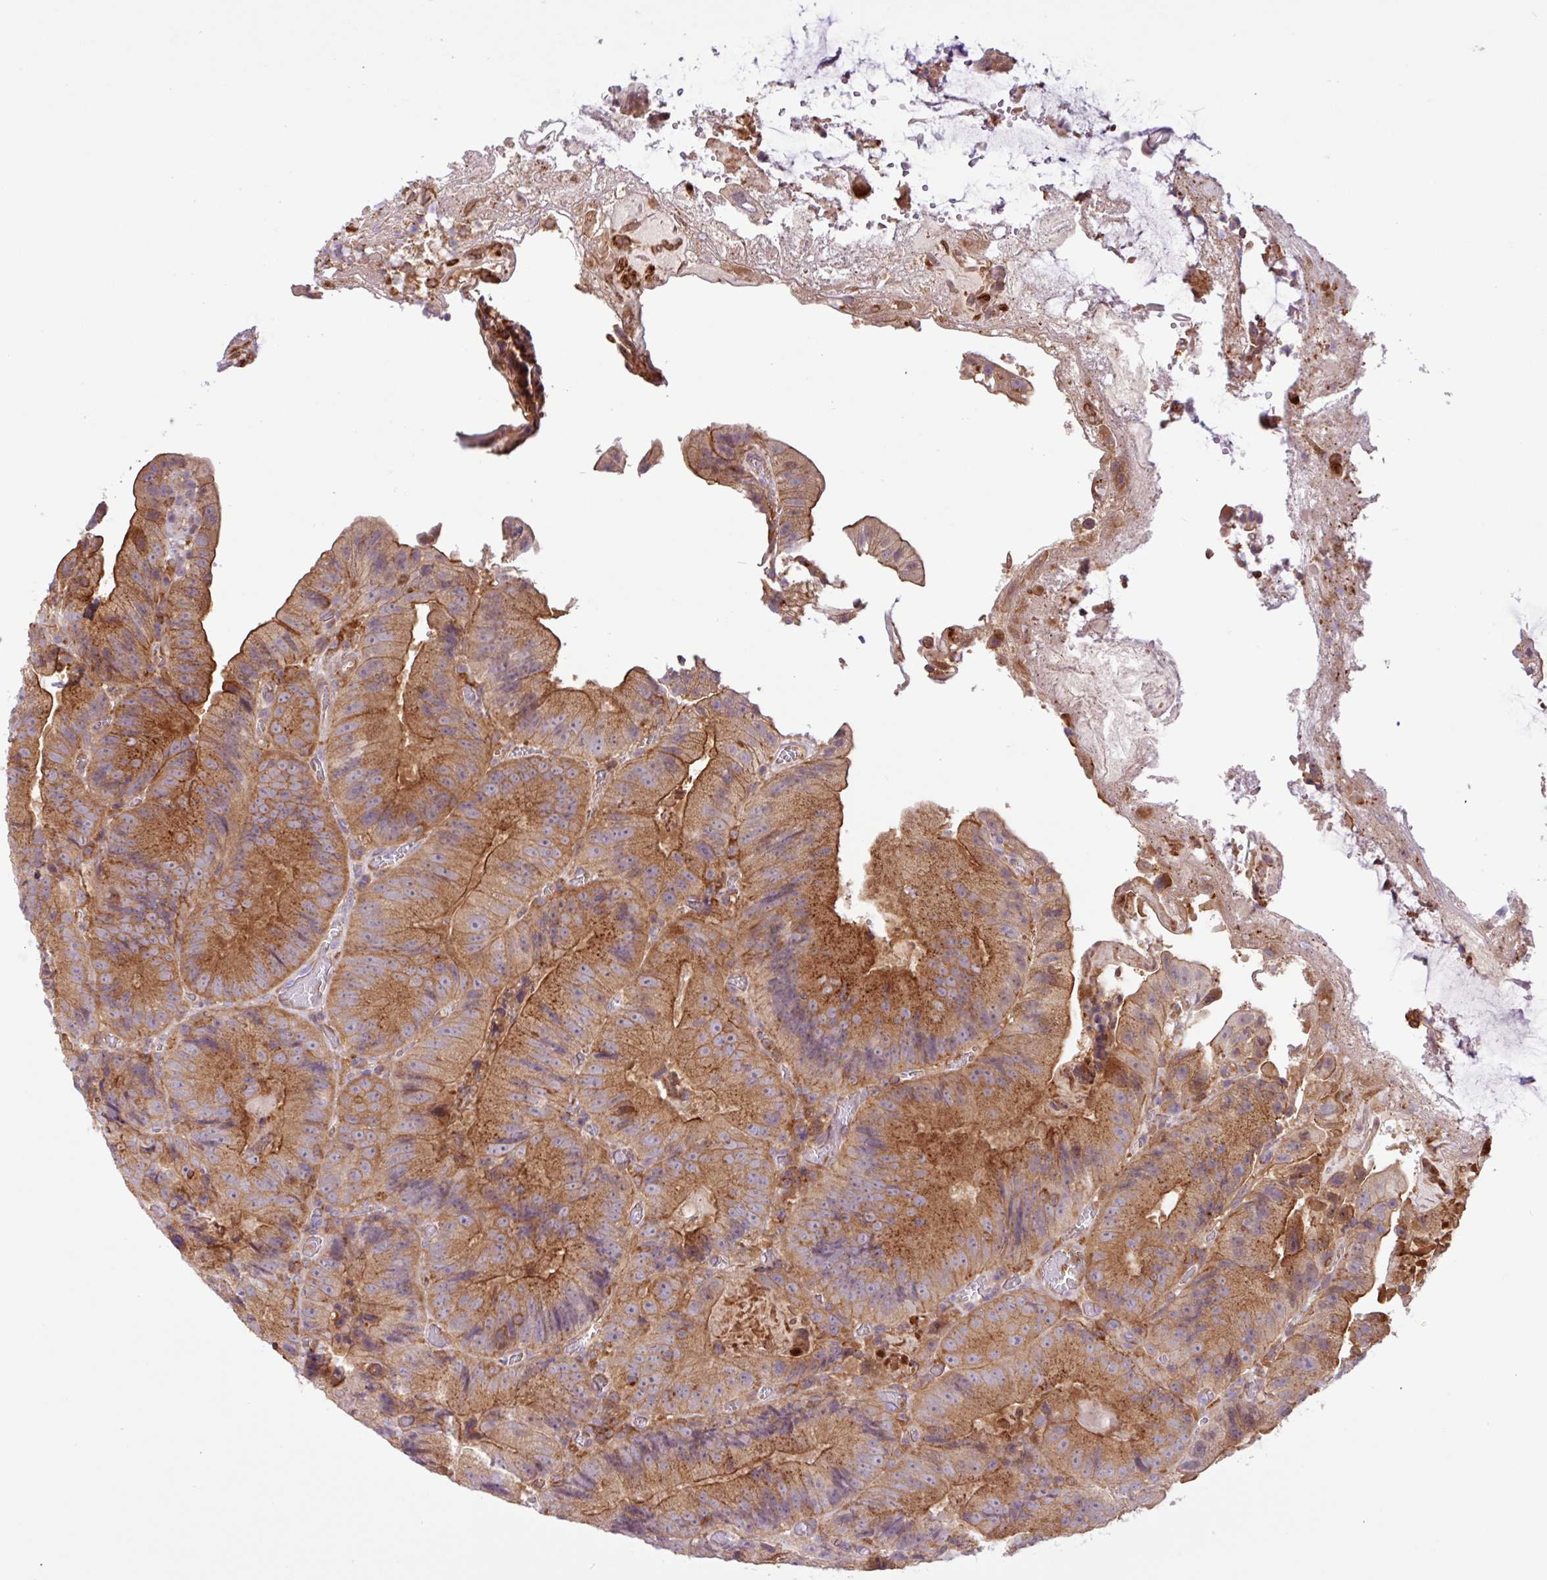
{"staining": {"intensity": "strong", "quantity": ">75%", "location": "cytoplasmic/membranous"}, "tissue": "colorectal cancer", "cell_type": "Tumor cells", "image_type": "cancer", "snomed": [{"axis": "morphology", "description": "Adenocarcinoma, NOS"}, {"axis": "topography", "description": "Colon"}], "caption": "The photomicrograph reveals a brown stain indicating the presence of a protein in the cytoplasmic/membranous of tumor cells in colorectal cancer (adenocarcinoma).", "gene": "ACTR3", "patient": {"sex": "female", "age": 86}}